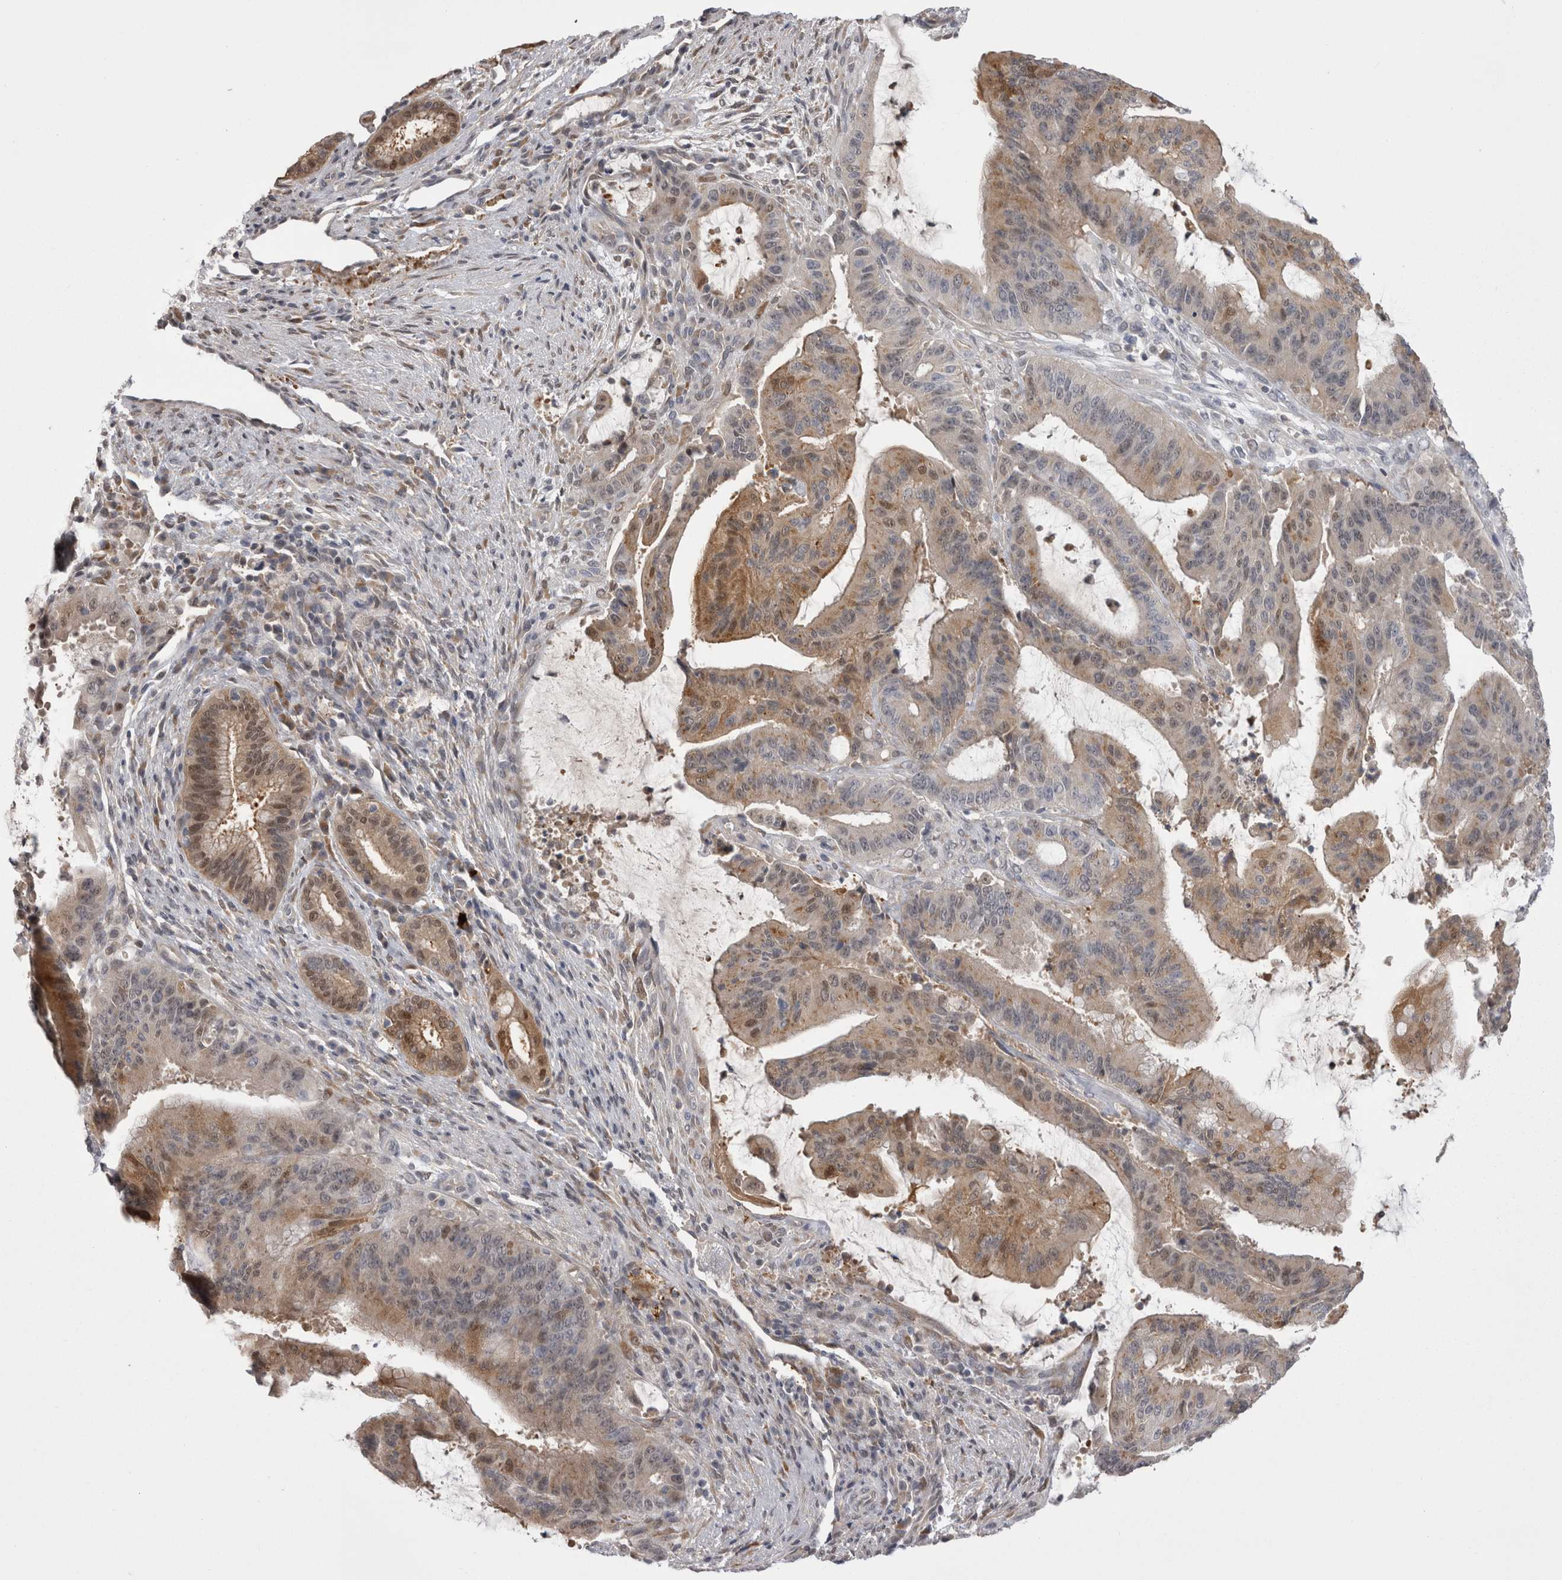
{"staining": {"intensity": "moderate", "quantity": "25%-75%", "location": "cytoplasmic/membranous"}, "tissue": "liver cancer", "cell_type": "Tumor cells", "image_type": "cancer", "snomed": [{"axis": "morphology", "description": "Normal tissue, NOS"}, {"axis": "morphology", "description": "Cholangiocarcinoma"}, {"axis": "topography", "description": "Liver"}, {"axis": "topography", "description": "Peripheral nerve tissue"}], "caption": "A high-resolution image shows immunohistochemistry (IHC) staining of liver cancer (cholangiocarcinoma), which displays moderate cytoplasmic/membranous positivity in approximately 25%-75% of tumor cells.", "gene": "CHIC2", "patient": {"sex": "female", "age": 73}}